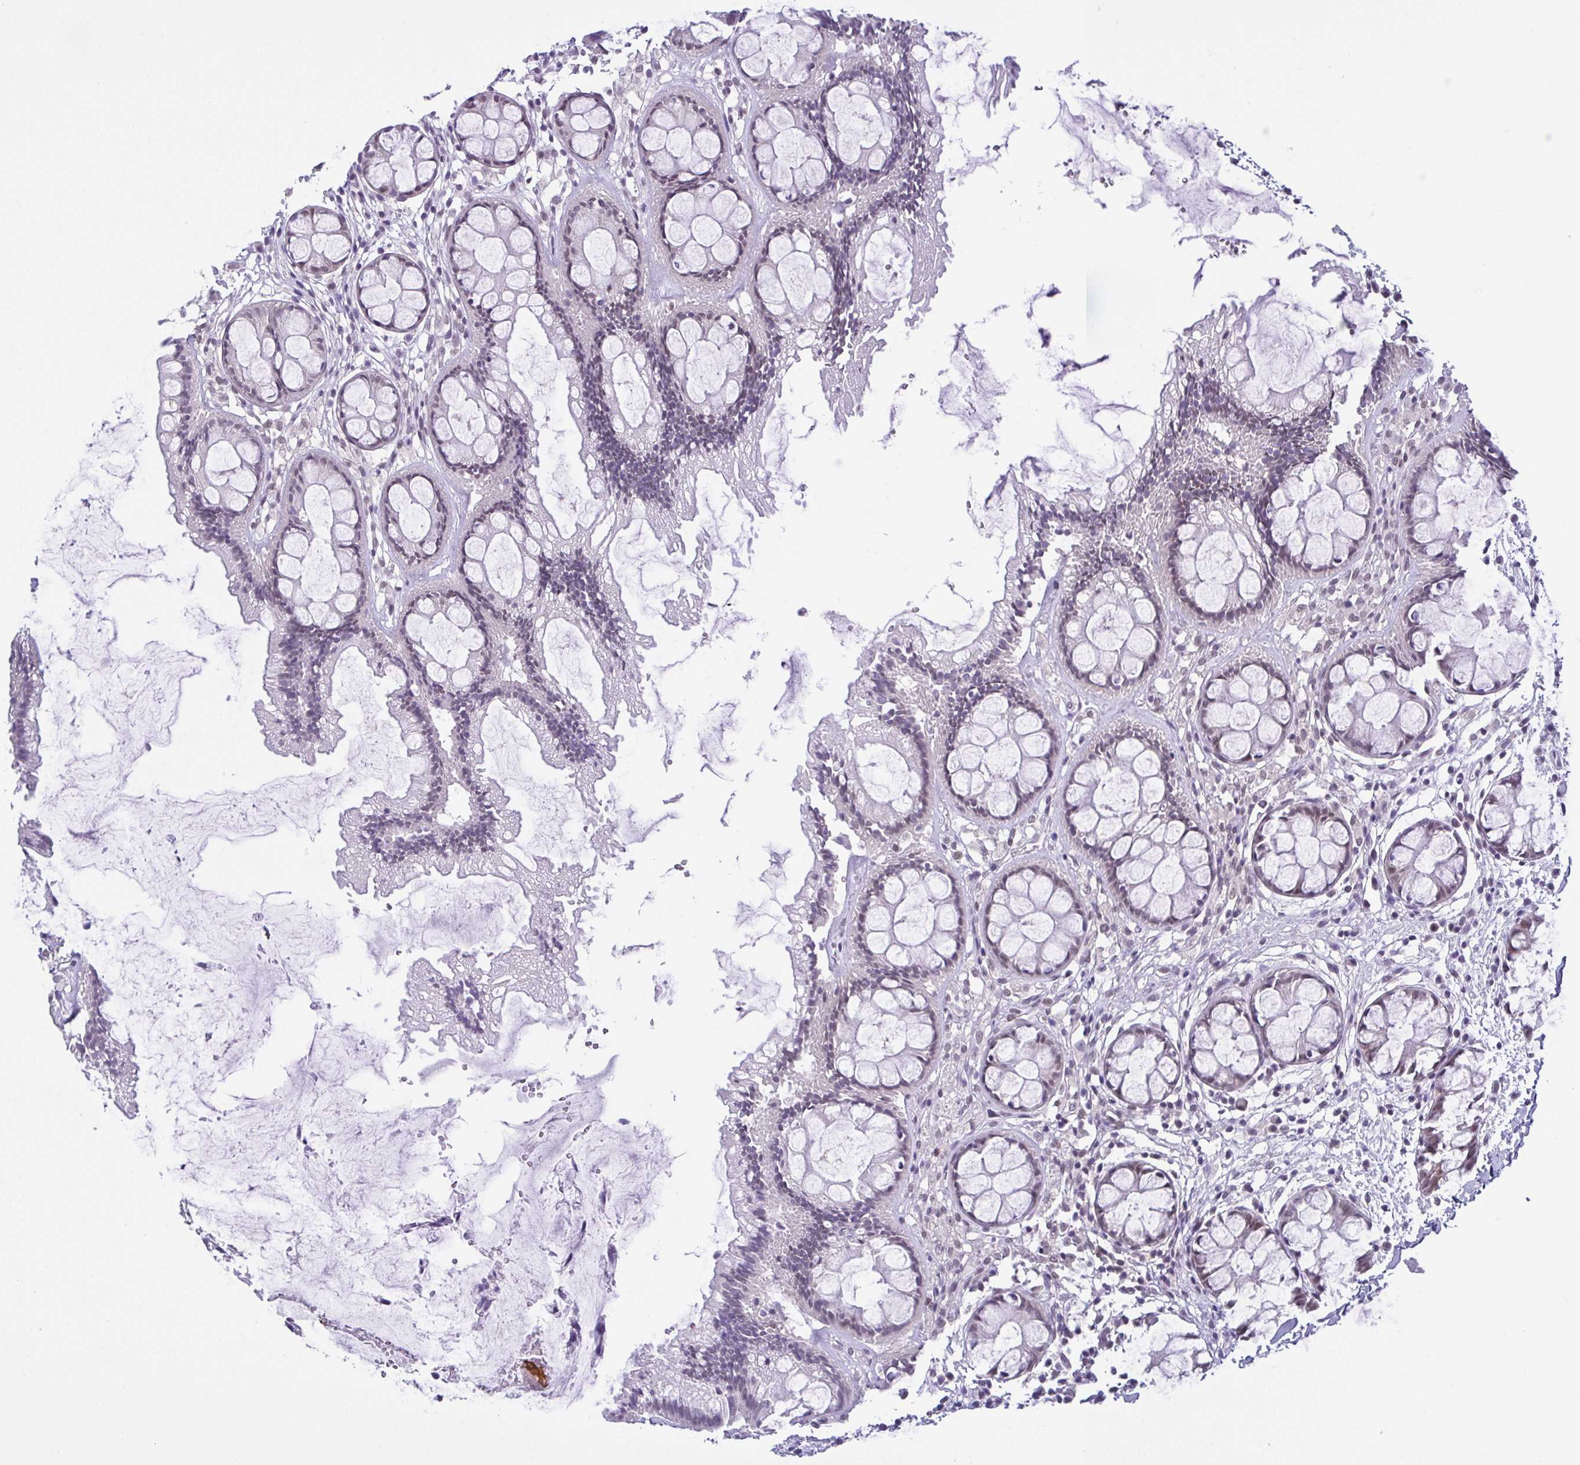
{"staining": {"intensity": "moderate", "quantity": "25%-75%", "location": "nuclear"}, "tissue": "rectum", "cell_type": "Glandular cells", "image_type": "normal", "snomed": [{"axis": "morphology", "description": "Normal tissue, NOS"}, {"axis": "topography", "description": "Rectum"}], "caption": "This photomicrograph exhibits unremarkable rectum stained with immunohistochemistry to label a protein in brown. The nuclear of glandular cells show moderate positivity for the protein. Nuclei are counter-stained blue.", "gene": "RBM3", "patient": {"sex": "female", "age": 62}}